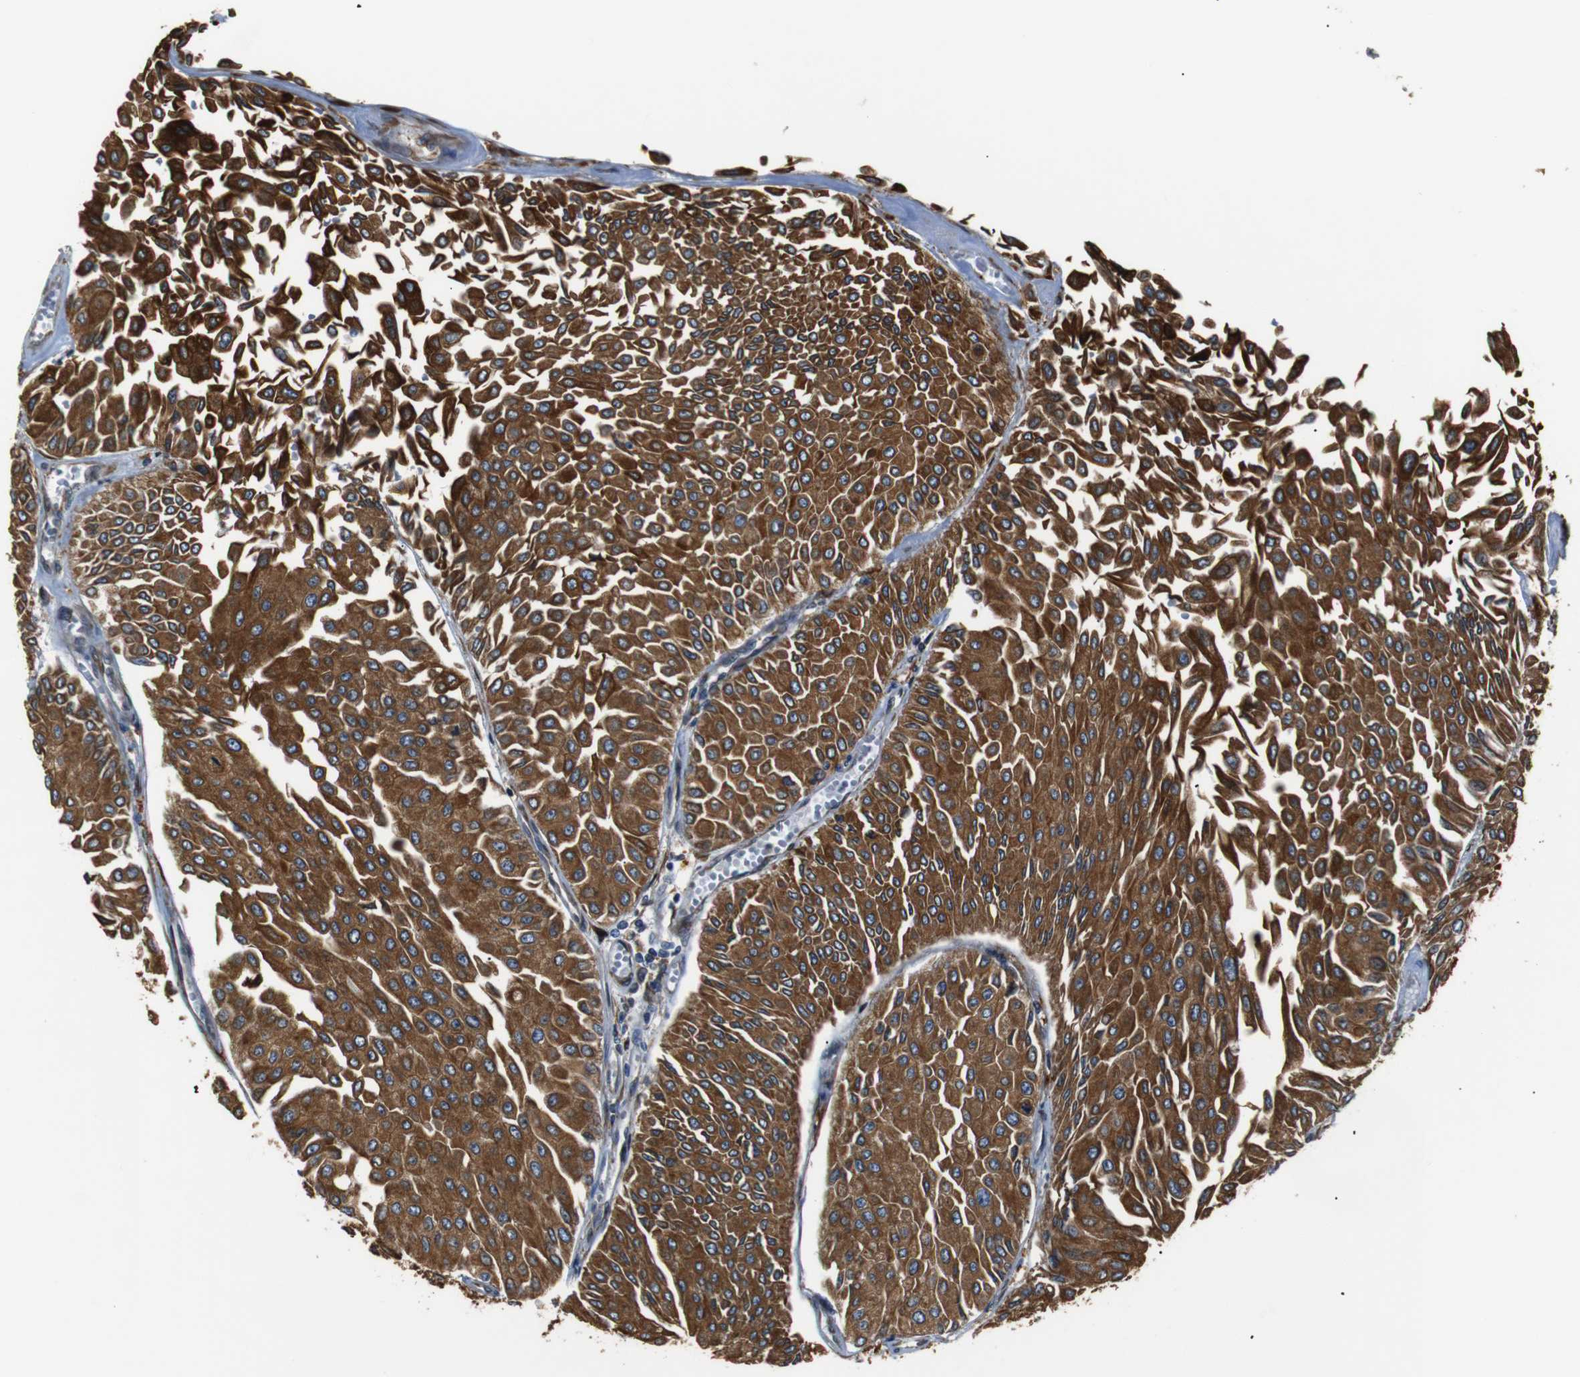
{"staining": {"intensity": "strong", "quantity": ">75%", "location": "cytoplasmic/membranous"}, "tissue": "urothelial cancer", "cell_type": "Tumor cells", "image_type": "cancer", "snomed": [{"axis": "morphology", "description": "Urothelial carcinoma, Low grade"}, {"axis": "topography", "description": "Urinary bladder"}], "caption": "Tumor cells exhibit strong cytoplasmic/membranous staining in approximately >75% of cells in urothelial cancer.", "gene": "TMED2", "patient": {"sex": "male", "age": 67}}